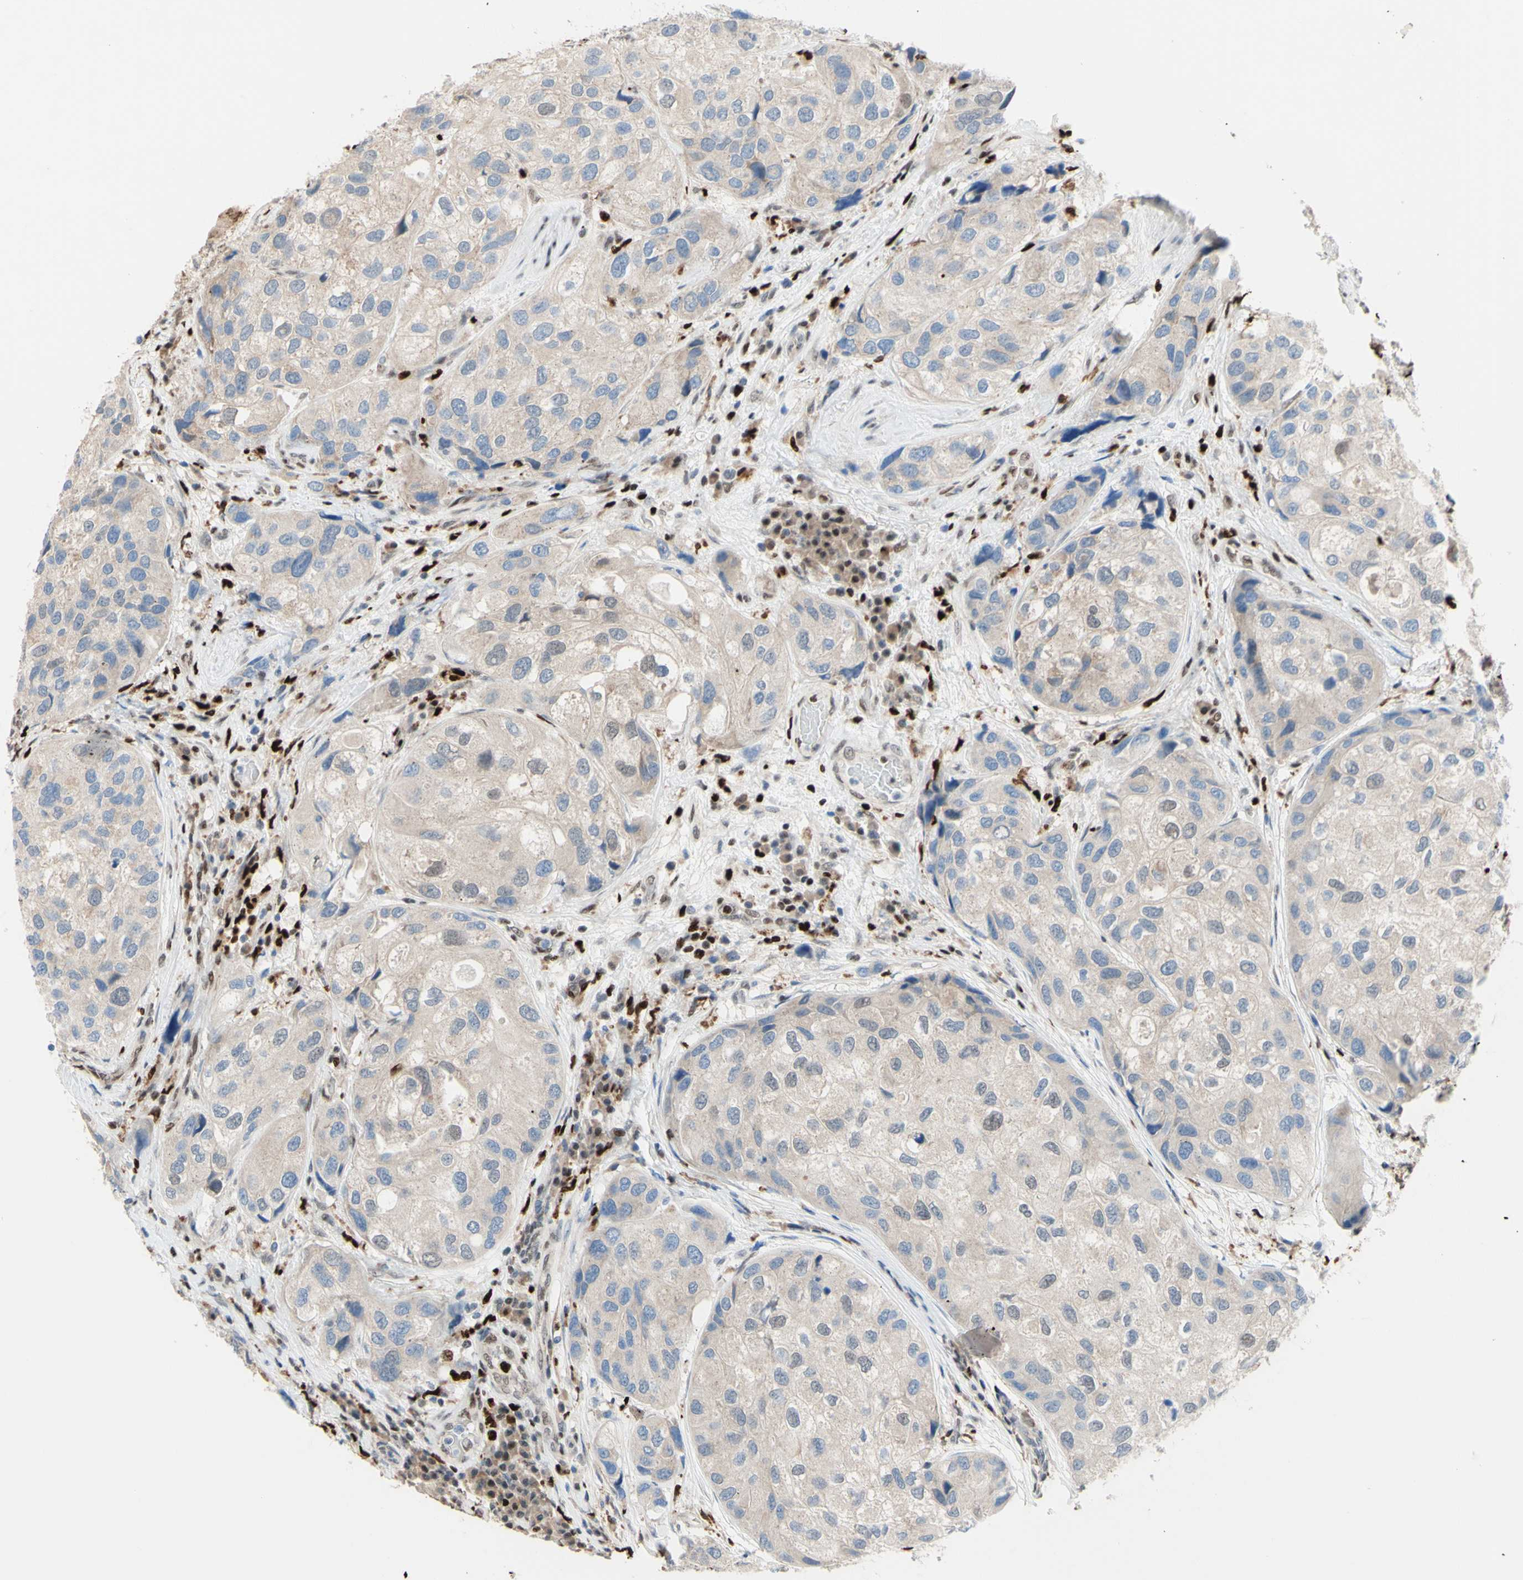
{"staining": {"intensity": "weak", "quantity": ">75%", "location": "cytoplasmic/membranous"}, "tissue": "urothelial cancer", "cell_type": "Tumor cells", "image_type": "cancer", "snomed": [{"axis": "morphology", "description": "Urothelial carcinoma, High grade"}, {"axis": "topography", "description": "Urinary bladder"}], "caption": "Protein expression by immunohistochemistry (IHC) displays weak cytoplasmic/membranous expression in approximately >75% of tumor cells in urothelial cancer.", "gene": "EED", "patient": {"sex": "female", "age": 64}}